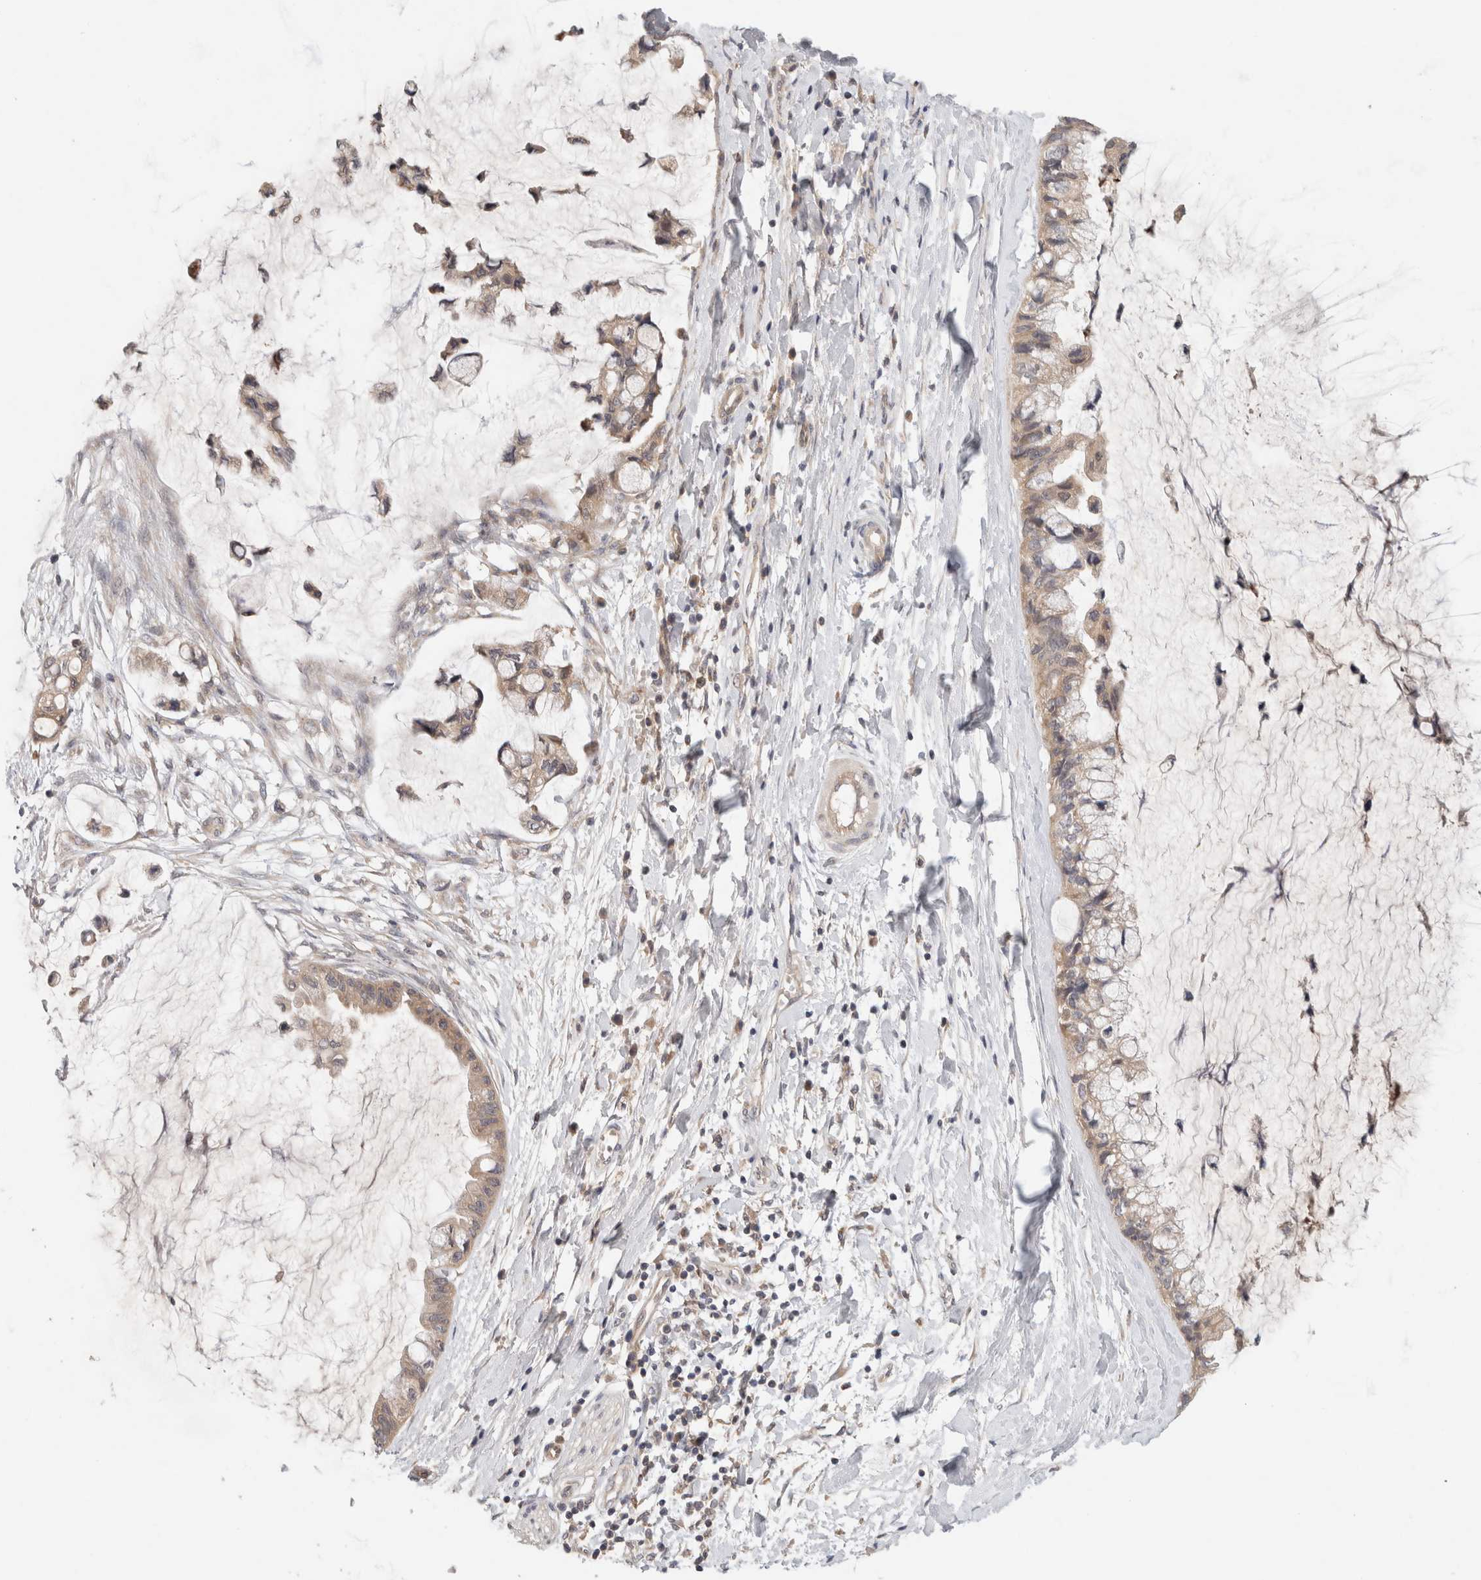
{"staining": {"intensity": "weak", "quantity": "25%-75%", "location": "cytoplasmic/membranous"}, "tissue": "ovarian cancer", "cell_type": "Tumor cells", "image_type": "cancer", "snomed": [{"axis": "morphology", "description": "Cystadenocarcinoma, mucinous, NOS"}, {"axis": "topography", "description": "Ovary"}], "caption": "High-magnification brightfield microscopy of mucinous cystadenocarcinoma (ovarian) stained with DAB (brown) and counterstained with hematoxylin (blue). tumor cells exhibit weak cytoplasmic/membranous staining is appreciated in about25%-75% of cells. (DAB (3,3'-diaminobenzidine) IHC with brightfield microscopy, high magnification).", "gene": "SGK1", "patient": {"sex": "female", "age": 39}}